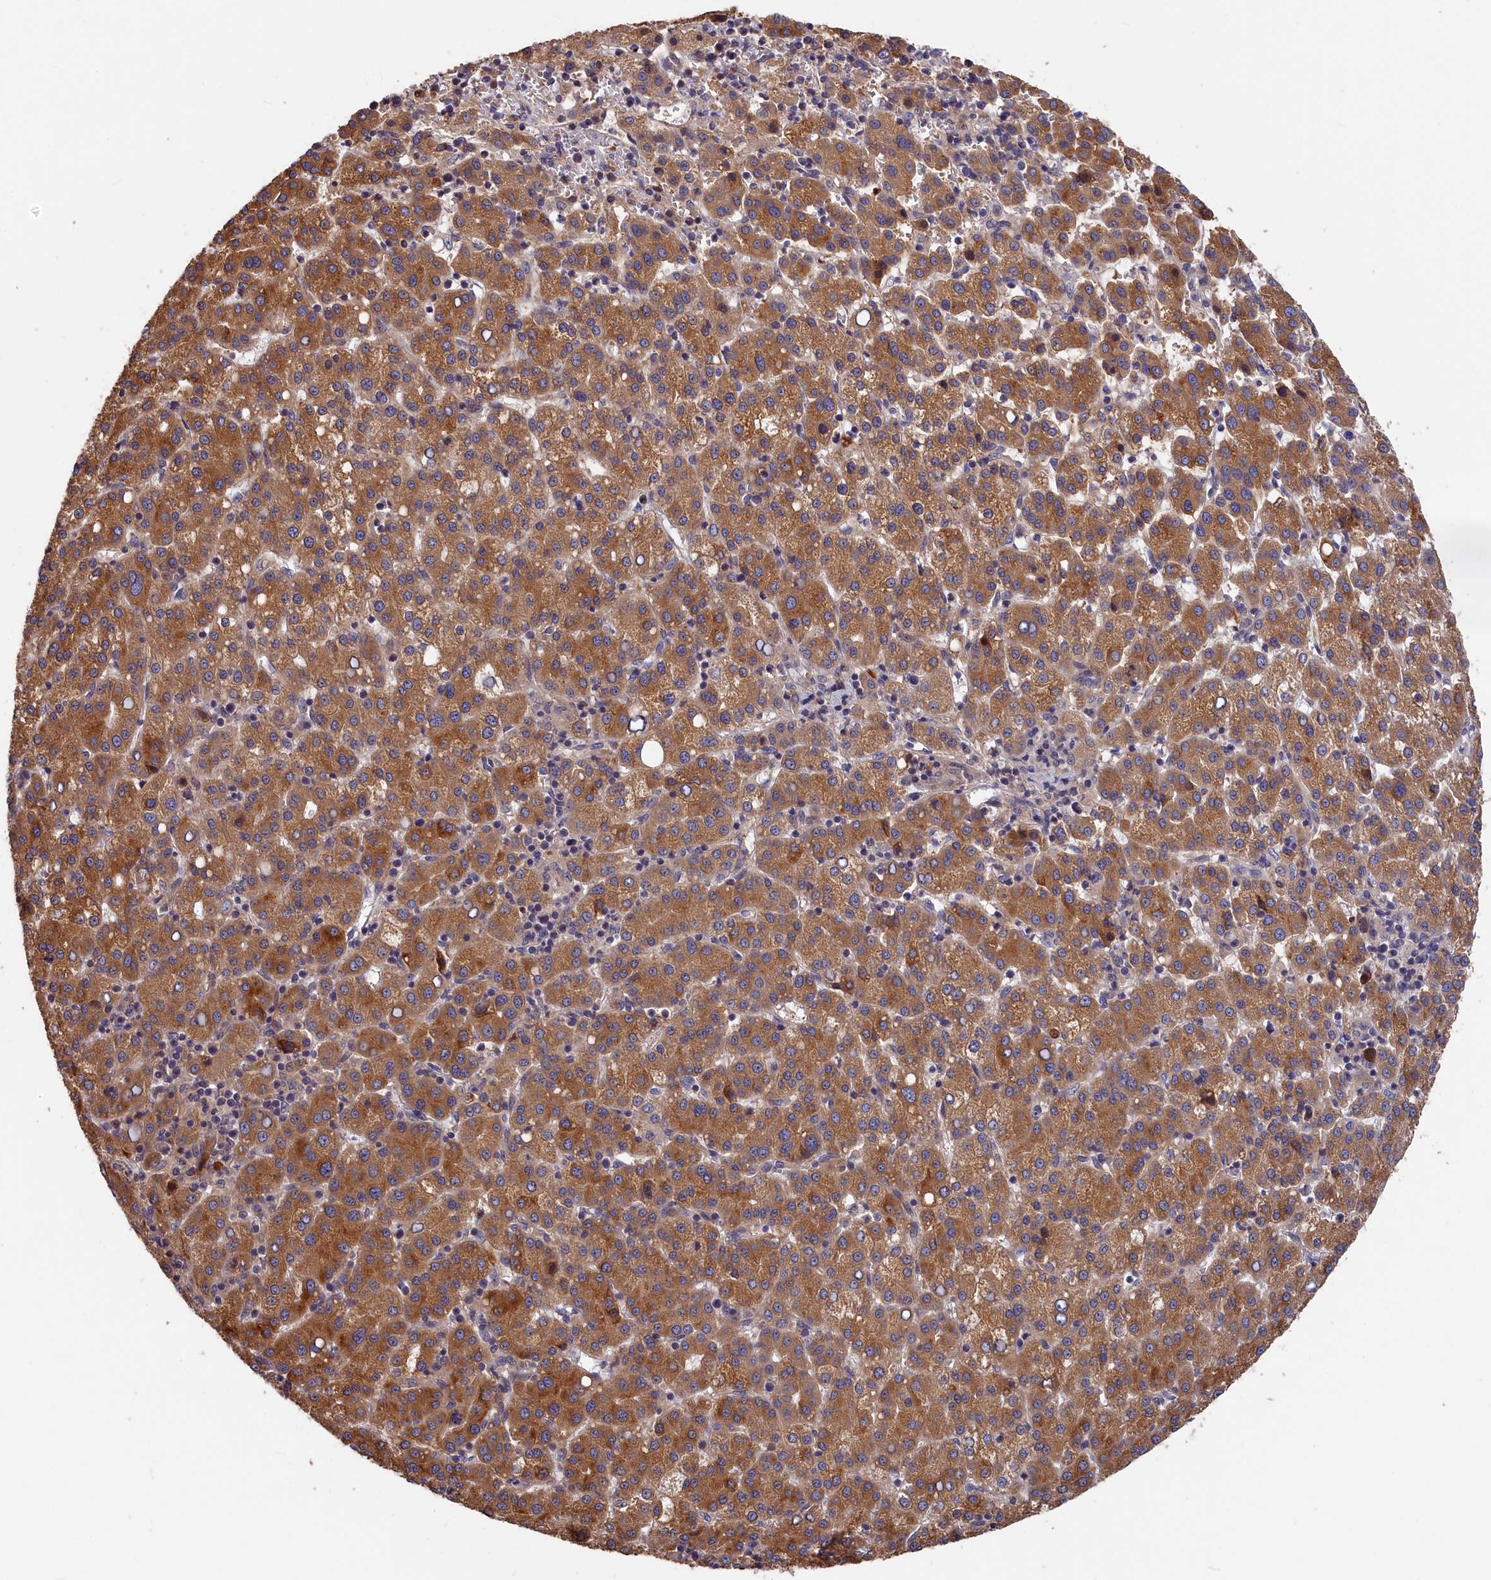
{"staining": {"intensity": "moderate", "quantity": ">75%", "location": "cytoplasmic/membranous"}, "tissue": "liver cancer", "cell_type": "Tumor cells", "image_type": "cancer", "snomed": [{"axis": "morphology", "description": "Carcinoma, Hepatocellular, NOS"}, {"axis": "topography", "description": "Liver"}], "caption": "Protein expression analysis of liver hepatocellular carcinoma demonstrates moderate cytoplasmic/membranous positivity in about >75% of tumor cells.", "gene": "ITIH1", "patient": {"sex": "female", "age": 58}}